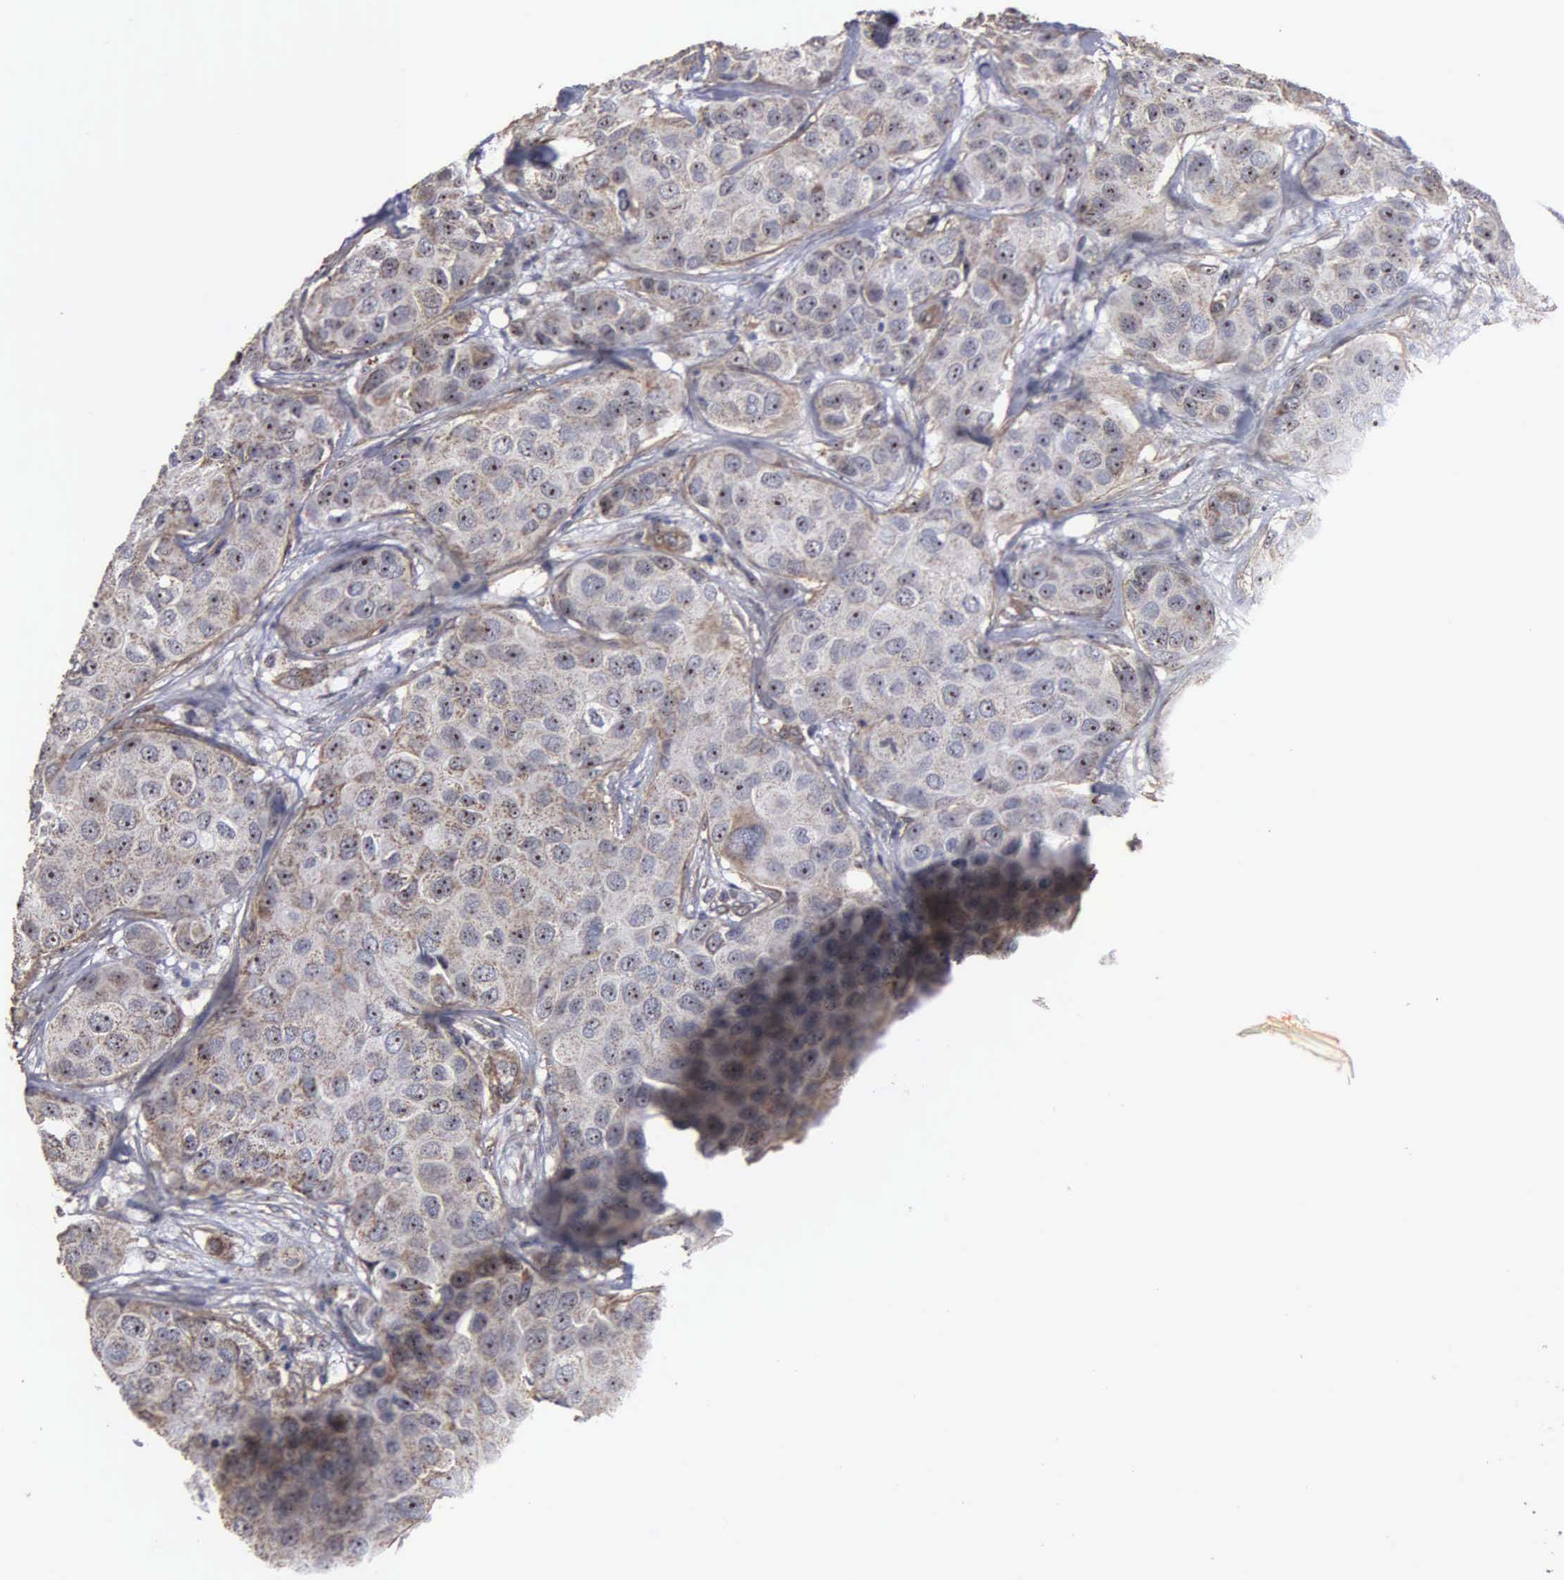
{"staining": {"intensity": "weak", "quantity": "<25%", "location": "cytoplasmic/membranous,nuclear"}, "tissue": "breast cancer", "cell_type": "Tumor cells", "image_type": "cancer", "snomed": [{"axis": "morphology", "description": "Duct carcinoma"}, {"axis": "topography", "description": "Breast"}], "caption": "The immunohistochemistry photomicrograph has no significant expression in tumor cells of breast cancer tissue.", "gene": "NGDN", "patient": {"sex": "female", "age": 68}}